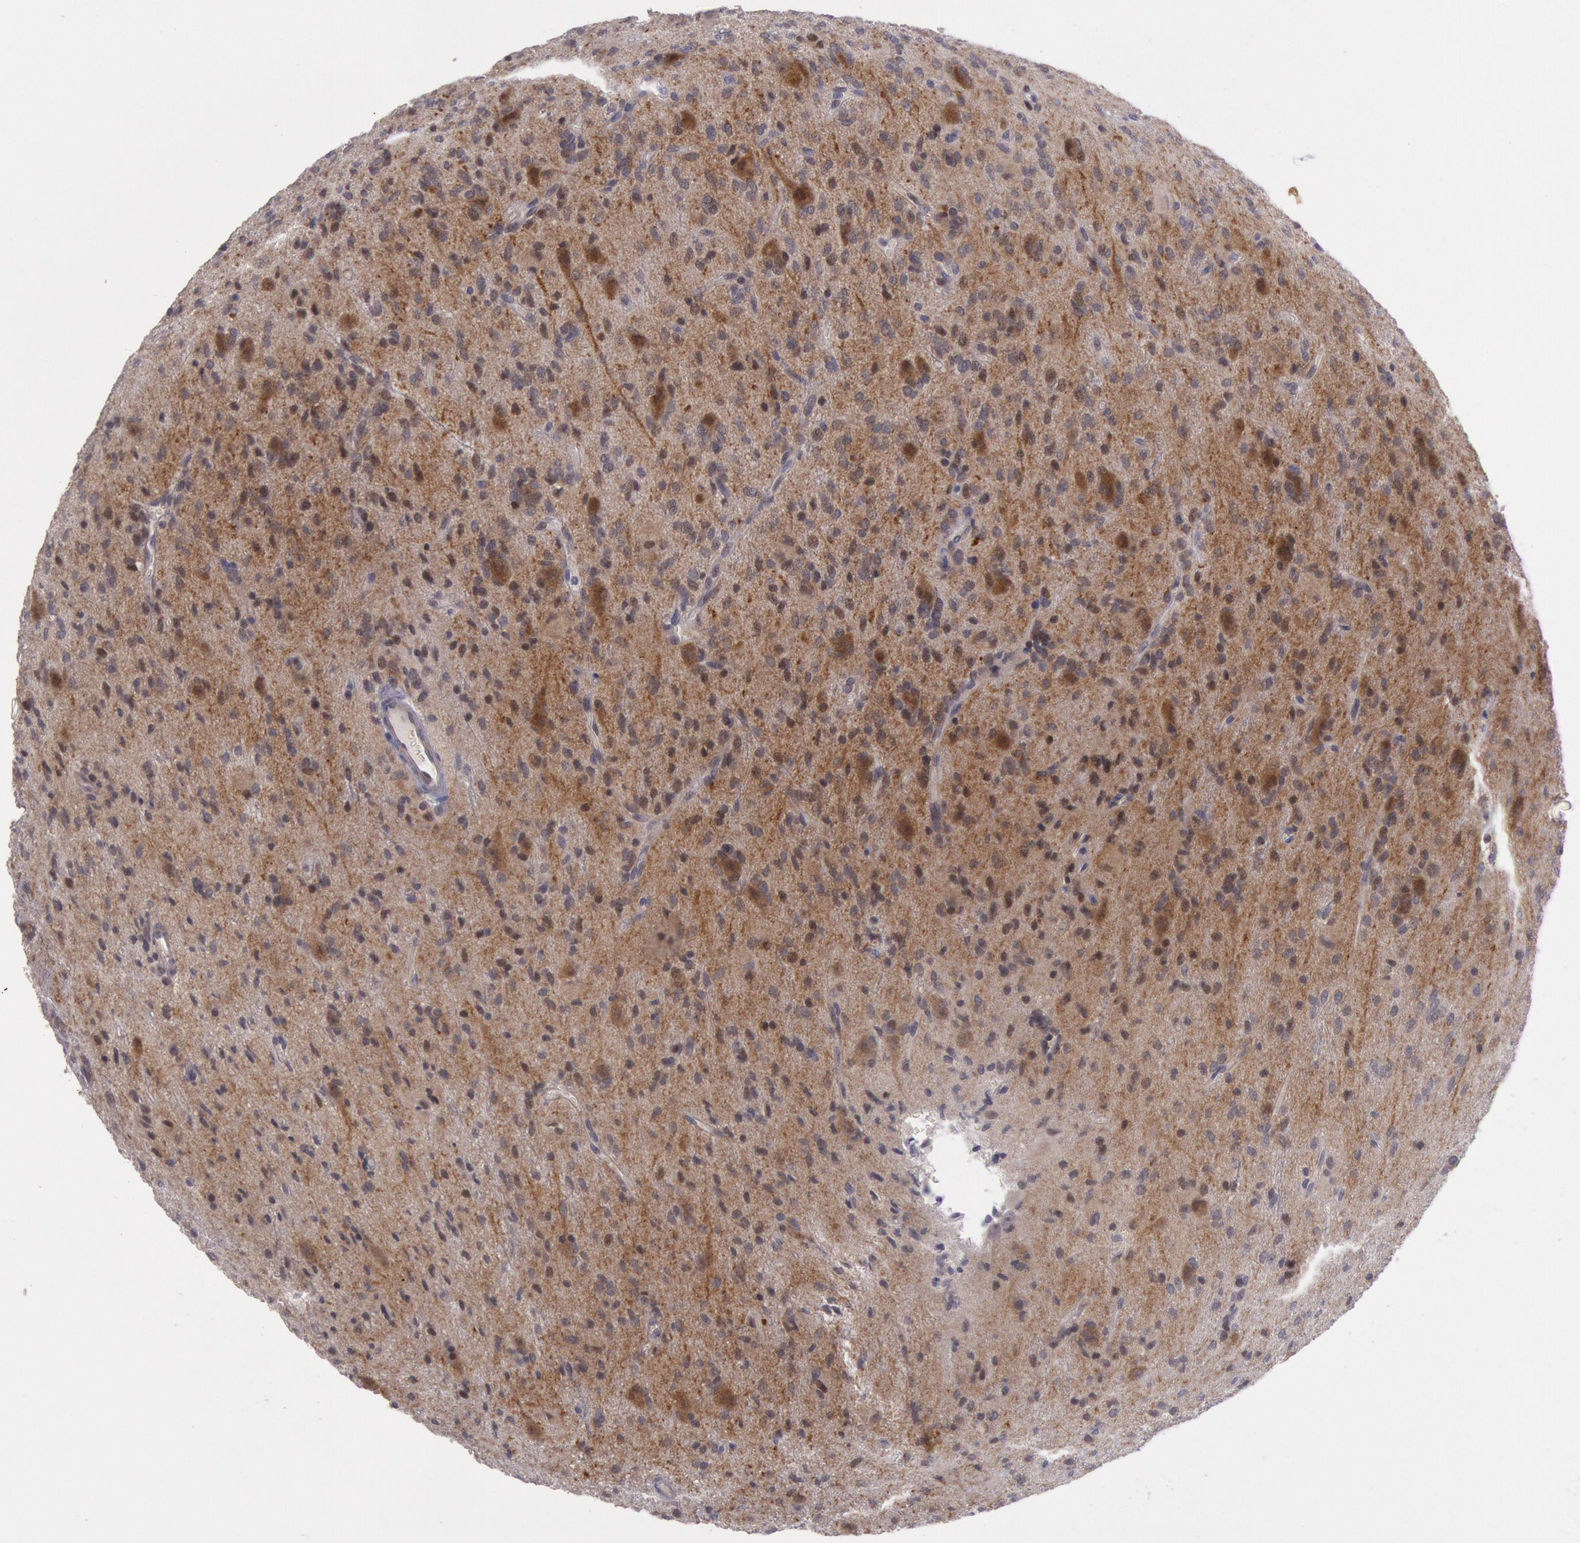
{"staining": {"intensity": "weak", "quantity": "25%-75%", "location": "cytoplasmic/membranous"}, "tissue": "glioma", "cell_type": "Tumor cells", "image_type": "cancer", "snomed": [{"axis": "morphology", "description": "Glioma, malignant, Low grade"}, {"axis": "topography", "description": "Brain"}], "caption": "A photomicrograph of human glioma stained for a protein demonstrates weak cytoplasmic/membranous brown staining in tumor cells.", "gene": "TRIB2", "patient": {"sex": "female", "age": 15}}